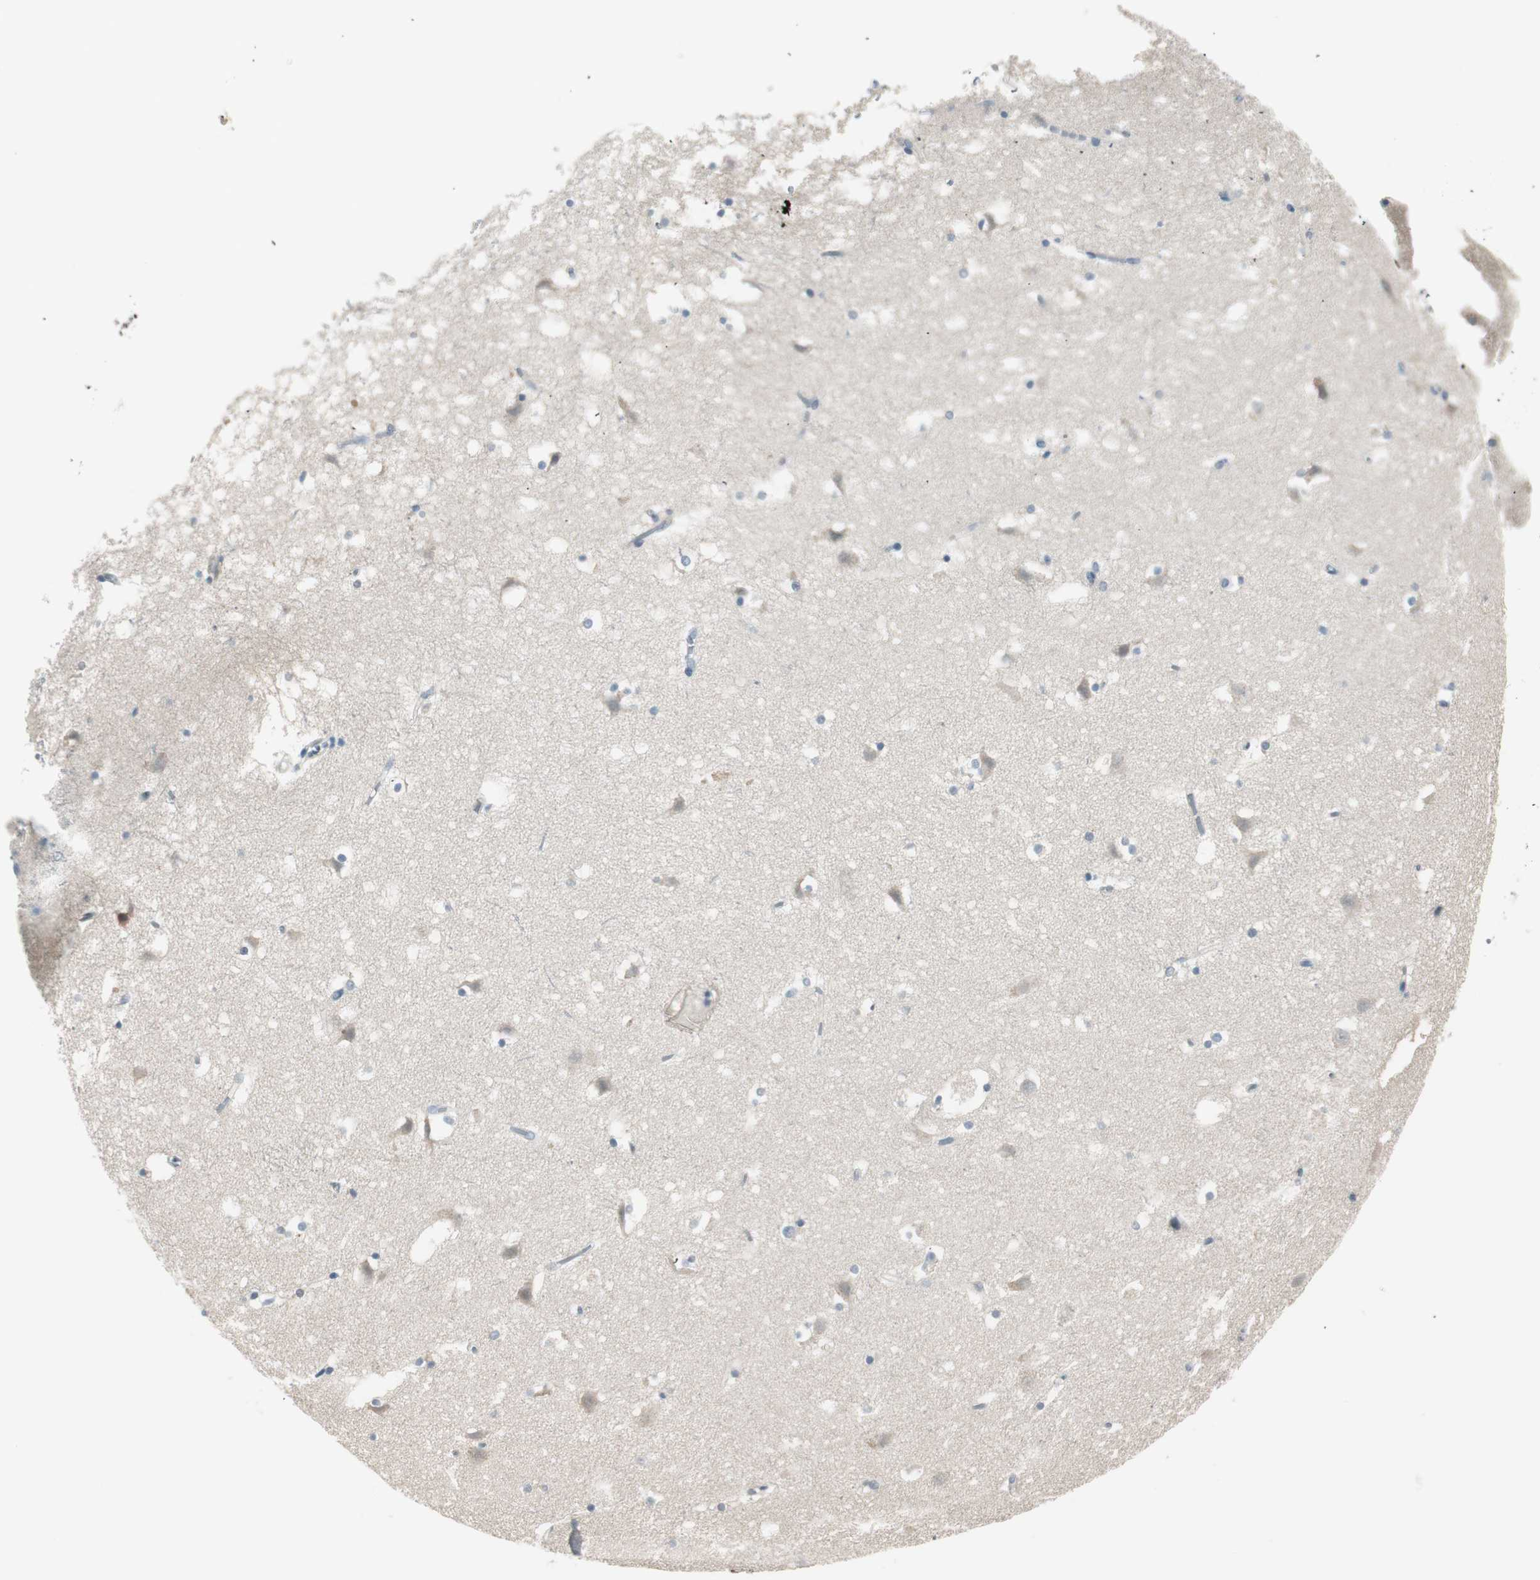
{"staining": {"intensity": "strong", "quantity": ">75%", "location": "nuclear"}, "tissue": "caudate", "cell_type": "Glial cells", "image_type": "normal", "snomed": [{"axis": "morphology", "description": "Normal tissue, NOS"}, {"axis": "topography", "description": "Lateral ventricle wall"}], "caption": "Strong nuclear protein expression is appreciated in about >75% of glial cells in caudate.", "gene": "LONP2", "patient": {"sex": "male", "age": 45}}